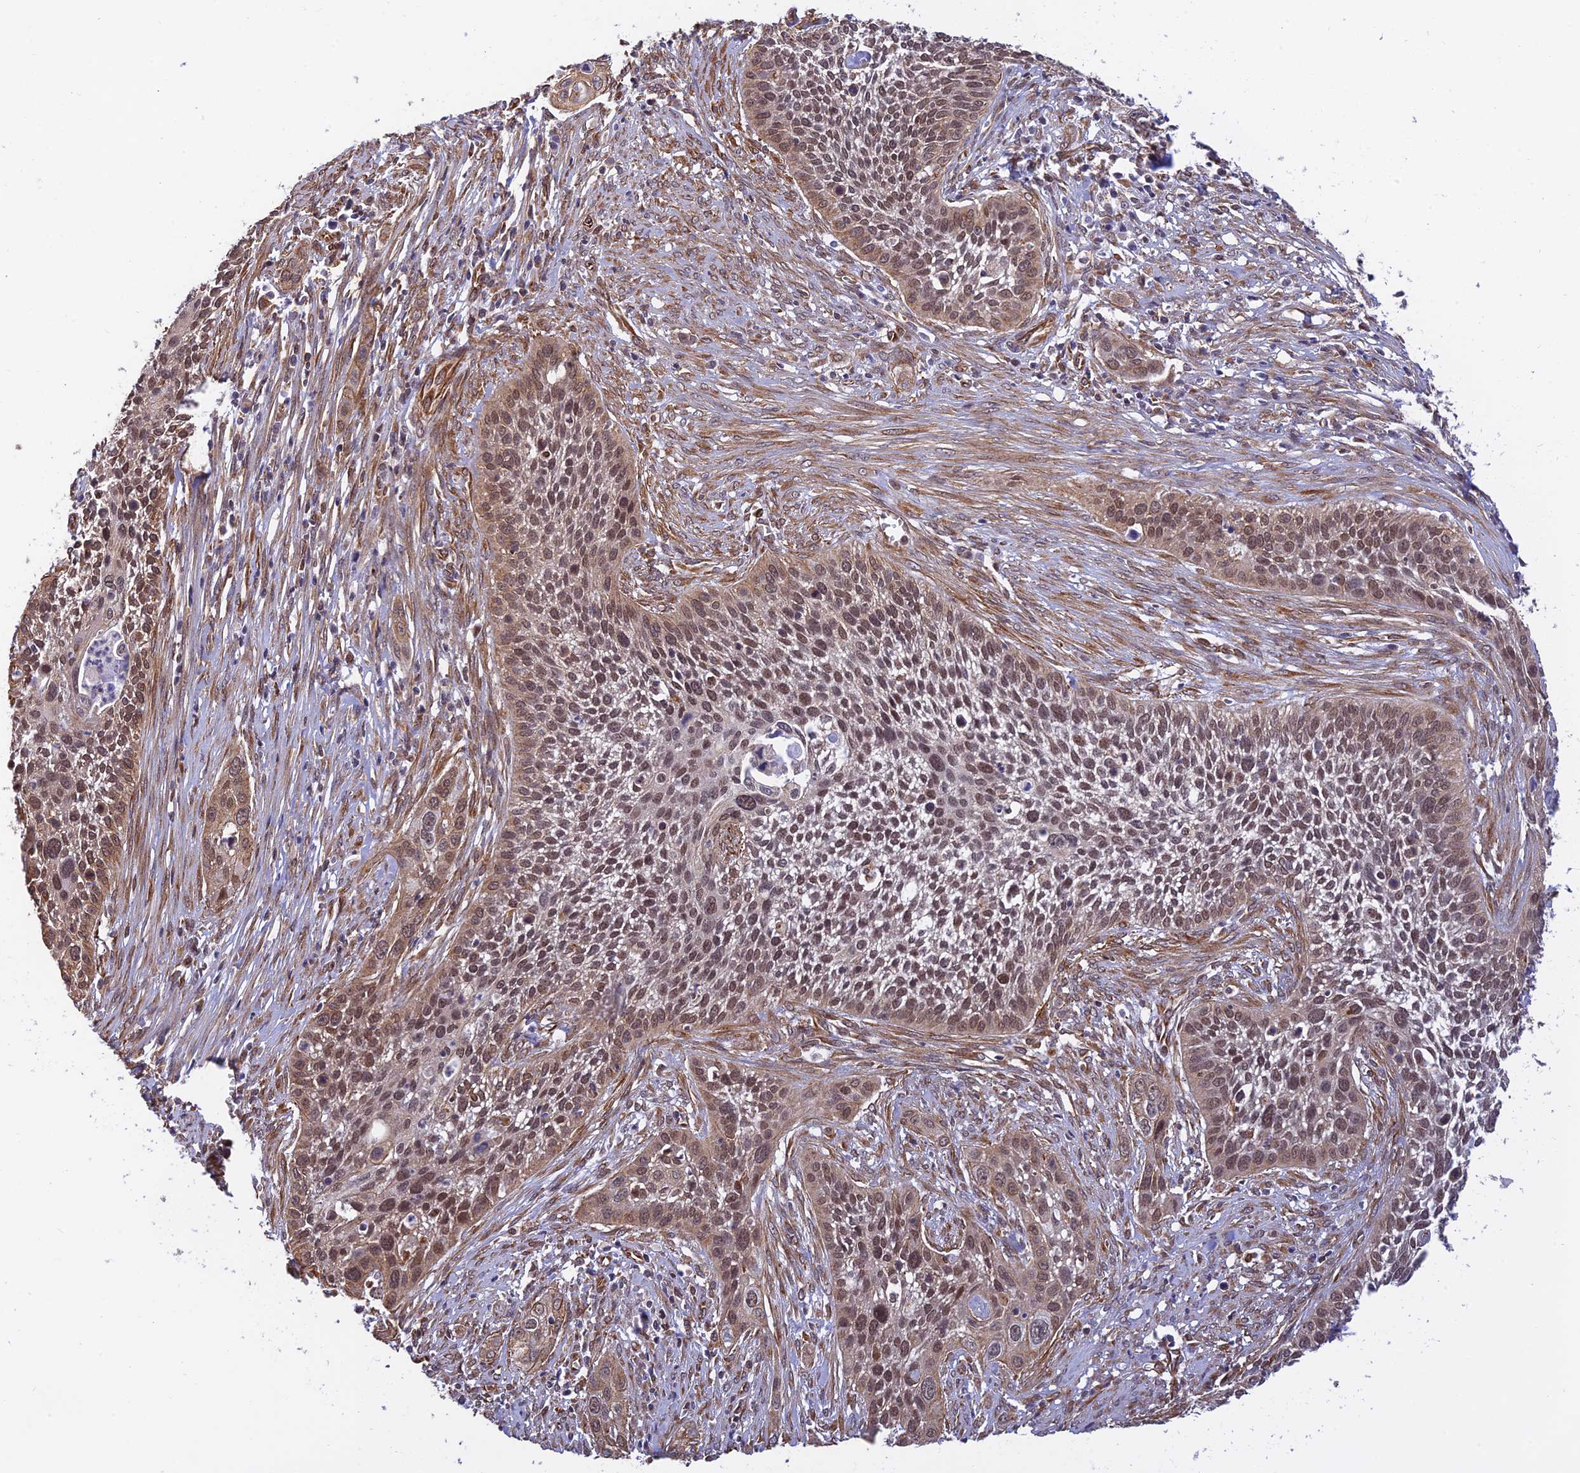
{"staining": {"intensity": "moderate", "quantity": ">75%", "location": "cytoplasmic/membranous,nuclear"}, "tissue": "cervical cancer", "cell_type": "Tumor cells", "image_type": "cancer", "snomed": [{"axis": "morphology", "description": "Squamous cell carcinoma, NOS"}, {"axis": "topography", "description": "Cervix"}], "caption": "Human squamous cell carcinoma (cervical) stained for a protein (brown) exhibits moderate cytoplasmic/membranous and nuclear positive expression in about >75% of tumor cells.", "gene": "PAGR1", "patient": {"sex": "female", "age": 34}}